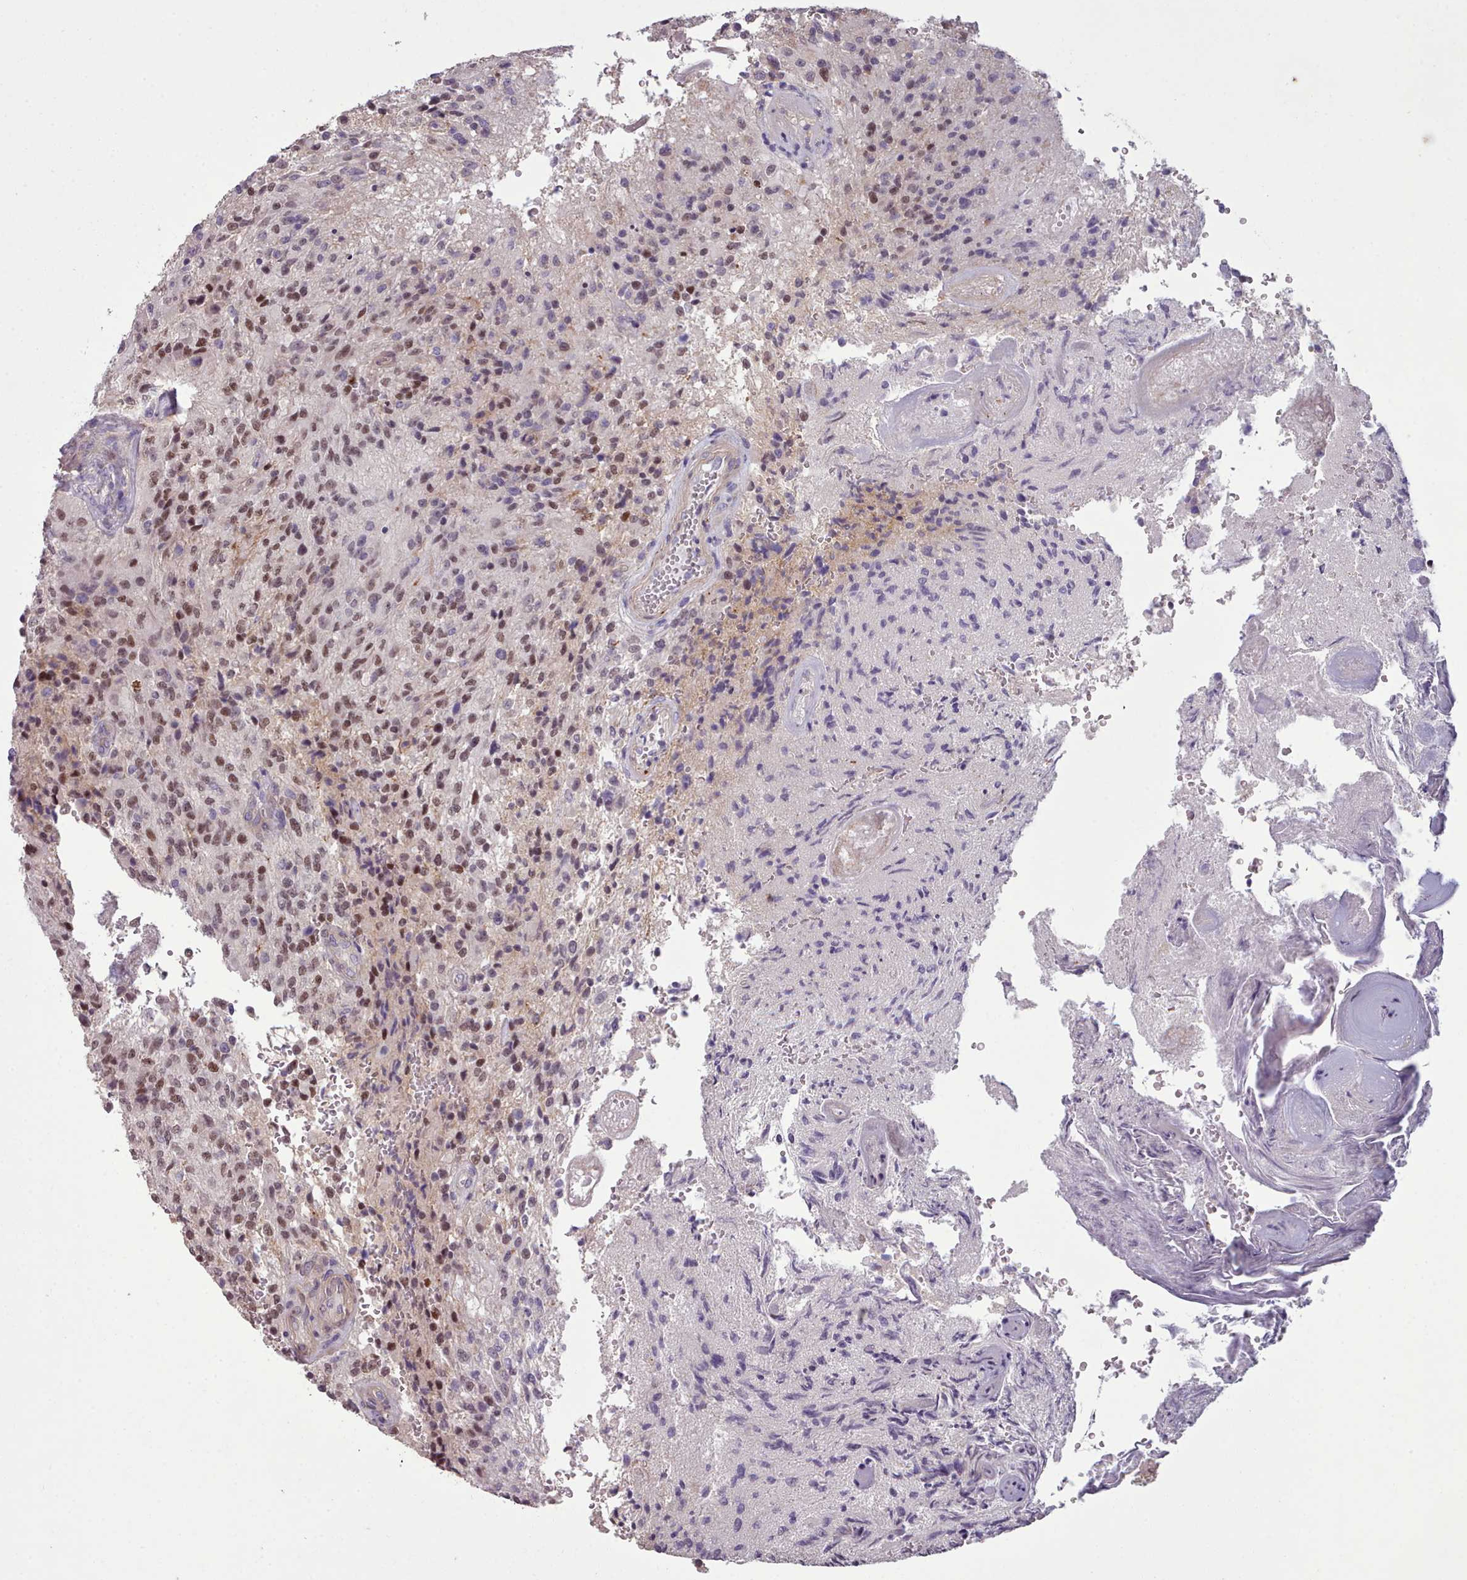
{"staining": {"intensity": "moderate", "quantity": "25%-75%", "location": "nuclear"}, "tissue": "glioma", "cell_type": "Tumor cells", "image_type": "cancer", "snomed": [{"axis": "morphology", "description": "Normal tissue, NOS"}, {"axis": "morphology", "description": "Glioma, malignant, High grade"}, {"axis": "topography", "description": "Cerebral cortex"}], "caption": "Moderate nuclear expression is present in about 25%-75% of tumor cells in glioma.", "gene": "DPF1", "patient": {"sex": "male", "age": 56}}